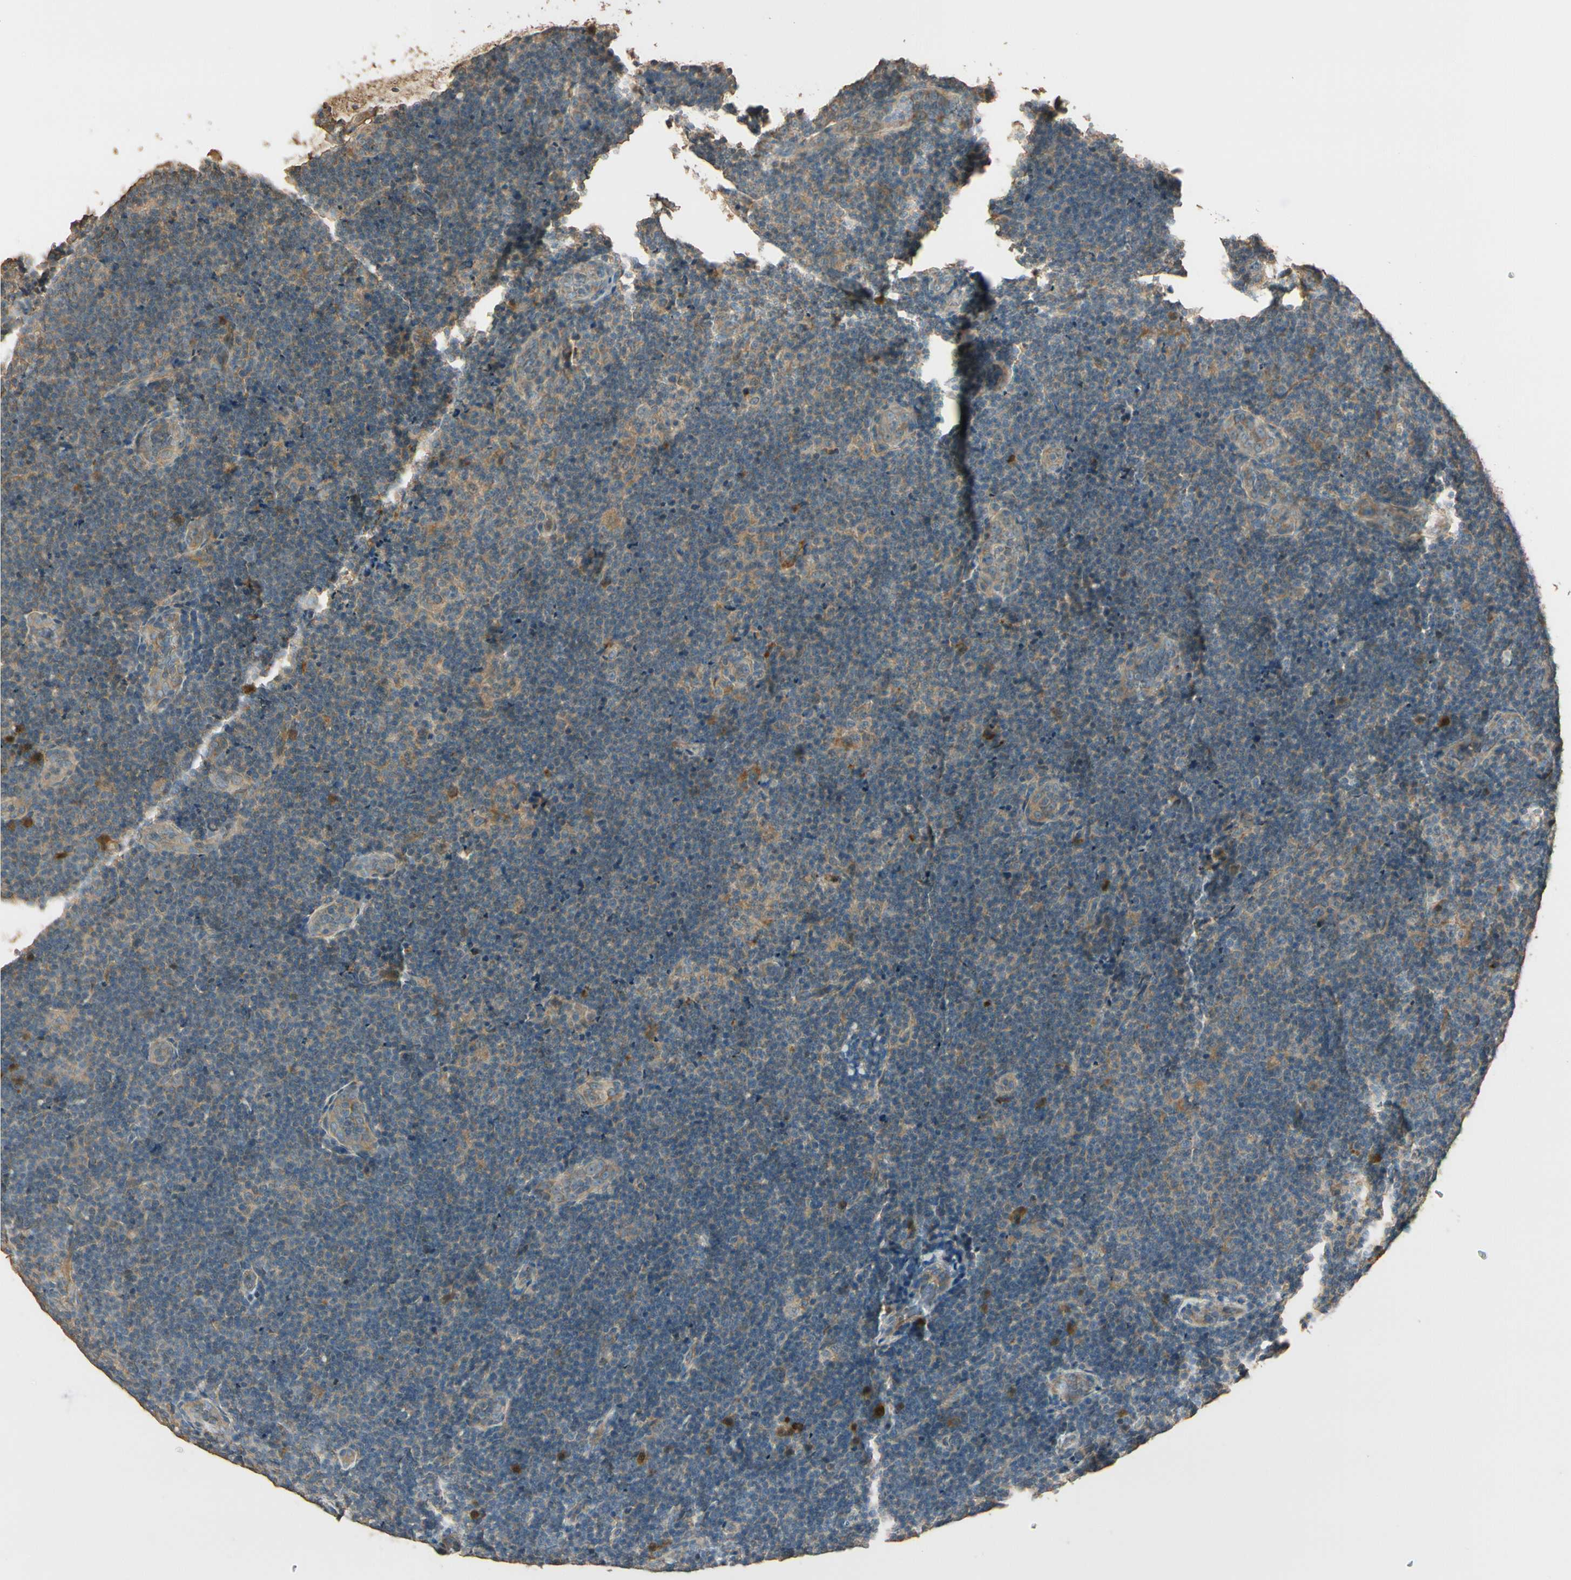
{"staining": {"intensity": "weak", "quantity": ">75%", "location": "cytoplasmic/membranous"}, "tissue": "lymphoma", "cell_type": "Tumor cells", "image_type": "cancer", "snomed": [{"axis": "morphology", "description": "Malignant lymphoma, non-Hodgkin's type, Low grade"}, {"axis": "topography", "description": "Lymph node"}], "caption": "Lymphoma stained with DAB immunohistochemistry demonstrates low levels of weak cytoplasmic/membranous positivity in approximately >75% of tumor cells.", "gene": "PLXNA1", "patient": {"sex": "male", "age": 83}}